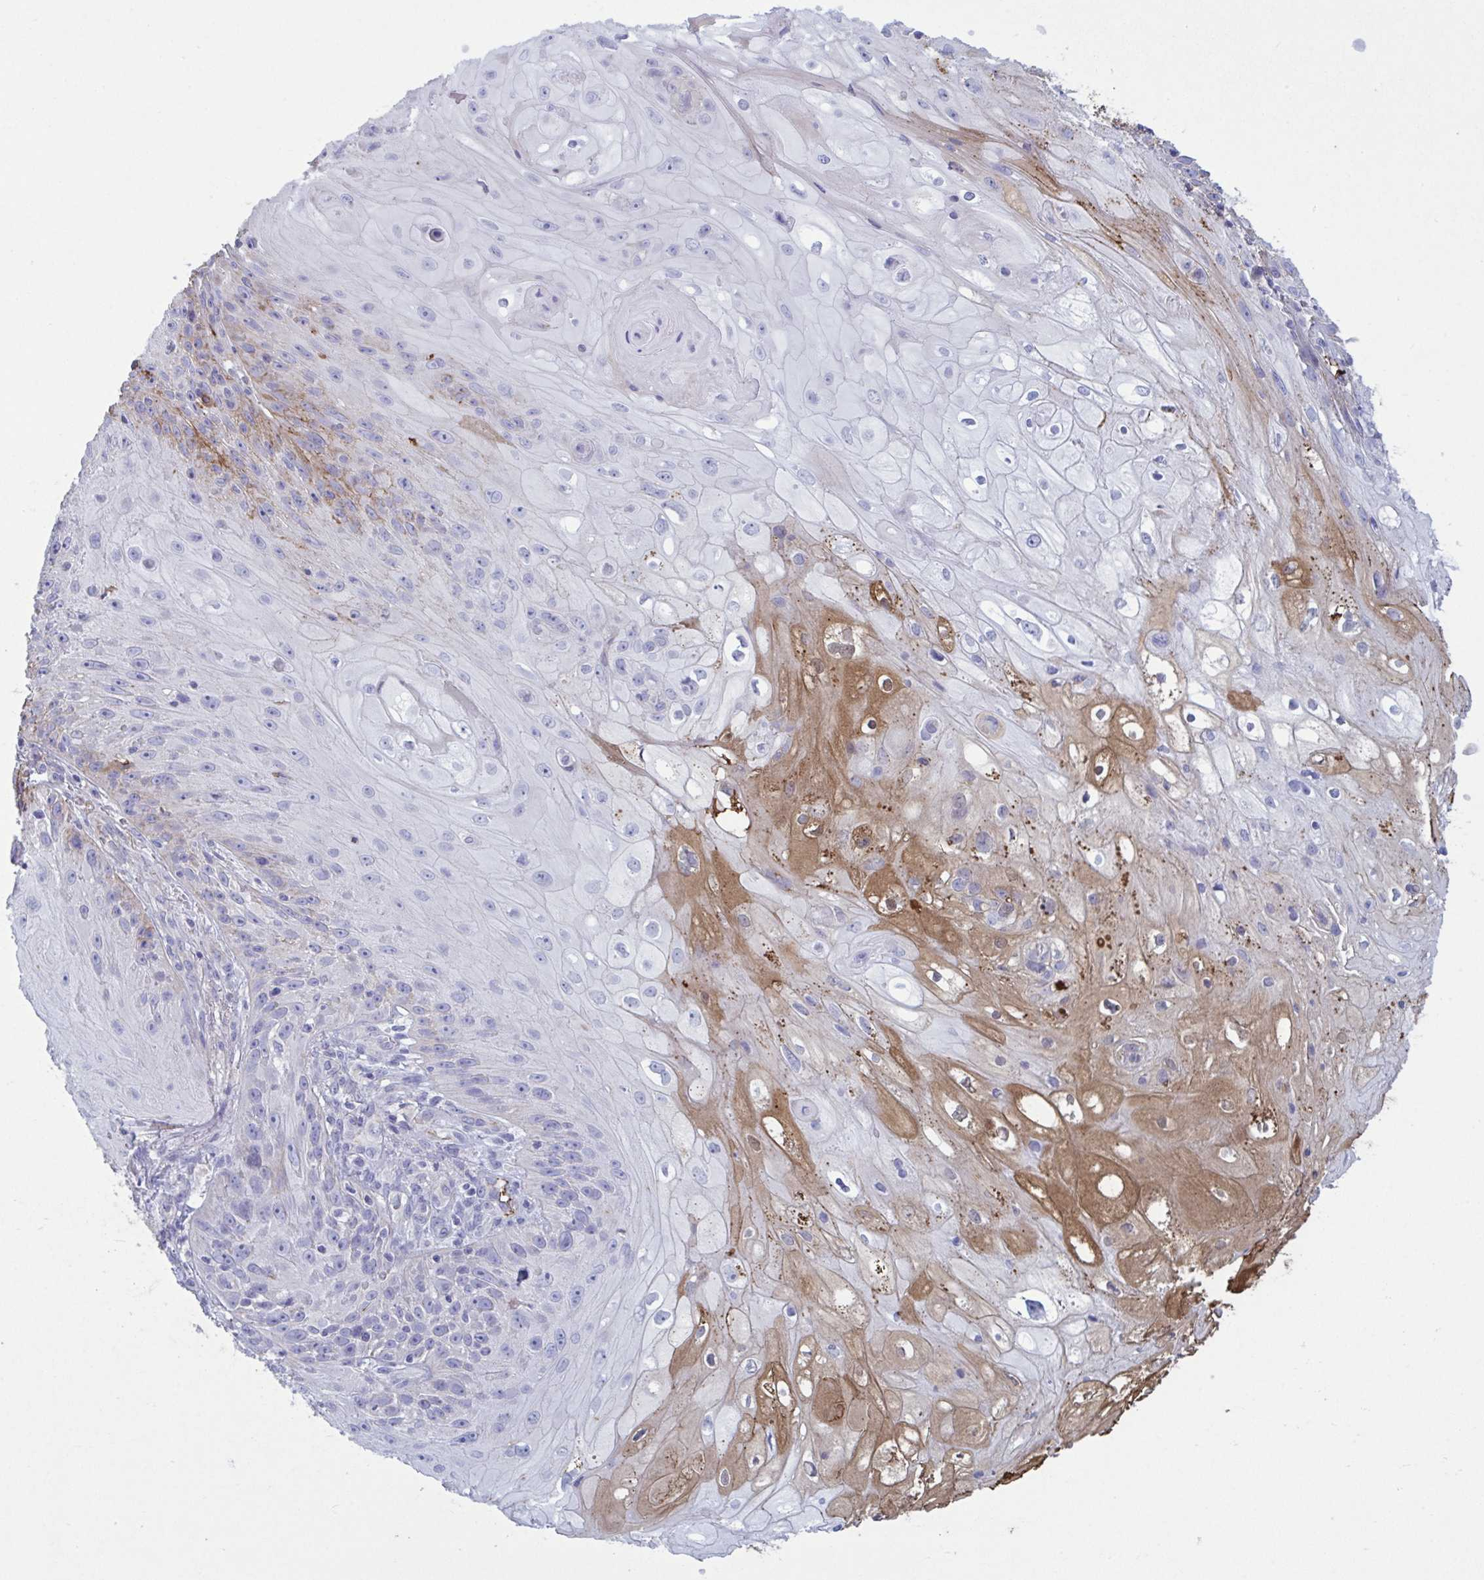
{"staining": {"intensity": "moderate", "quantity": "<25%", "location": "cytoplasmic/membranous"}, "tissue": "skin cancer", "cell_type": "Tumor cells", "image_type": "cancer", "snomed": [{"axis": "morphology", "description": "Squamous cell carcinoma, NOS"}, {"axis": "topography", "description": "Skin"}, {"axis": "topography", "description": "Vulva"}], "caption": "This is a micrograph of IHC staining of skin cancer (squamous cell carcinoma), which shows moderate expression in the cytoplasmic/membranous of tumor cells.", "gene": "IL1R1", "patient": {"sex": "female", "age": 76}}